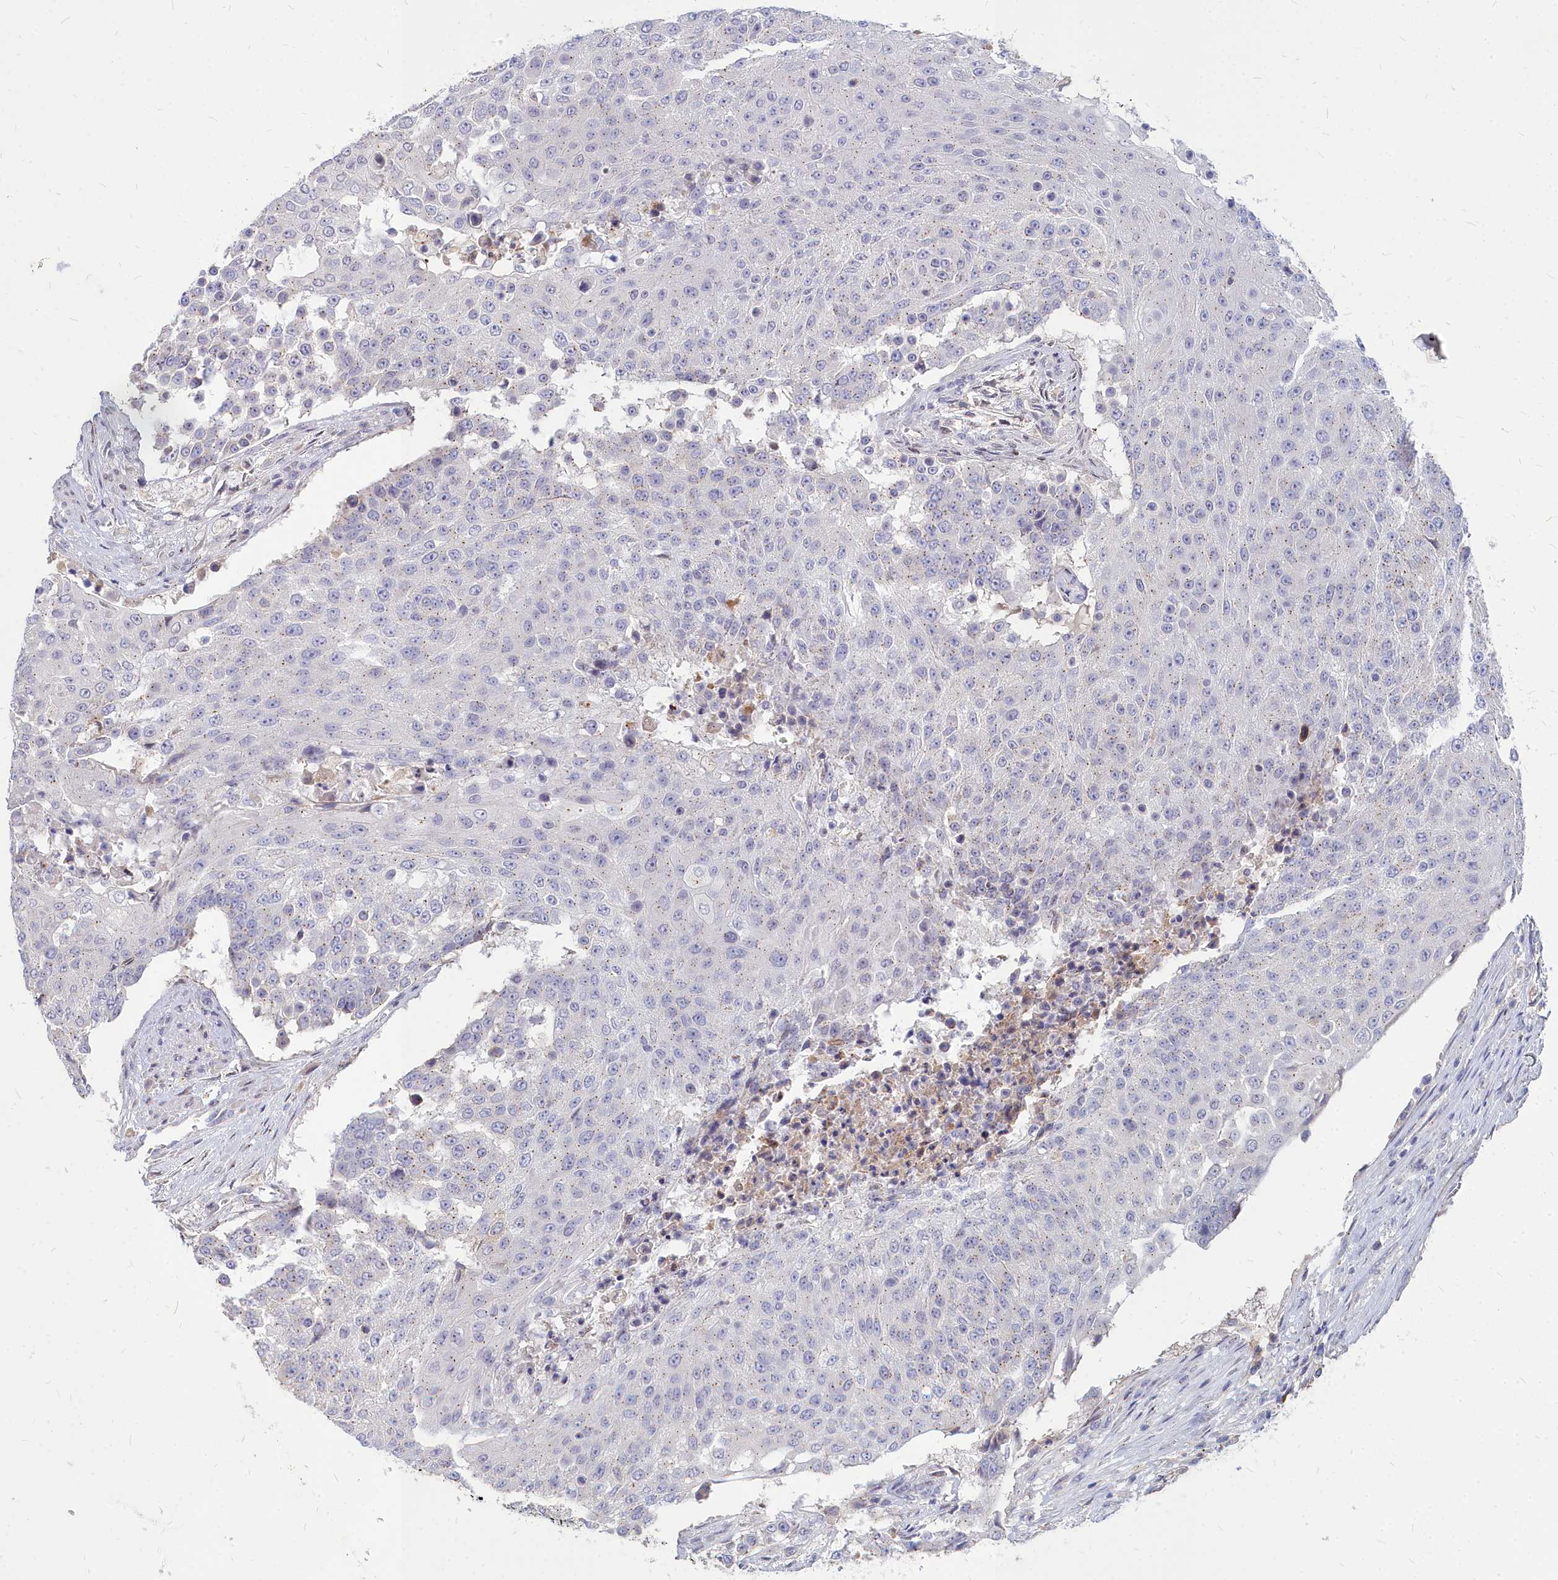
{"staining": {"intensity": "weak", "quantity": "<25%", "location": "cytoplasmic/membranous"}, "tissue": "urothelial cancer", "cell_type": "Tumor cells", "image_type": "cancer", "snomed": [{"axis": "morphology", "description": "Urothelial carcinoma, High grade"}, {"axis": "topography", "description": "Urinary bladder"}], "caption": "Tumor cells are negative for protein expression in human urothelial cancer. (DAB immunohistochemistry (IHC) with hematoxylin counter stain).", "gene": "NOXA1", "patient": {"sex": "female", "age": 63}}